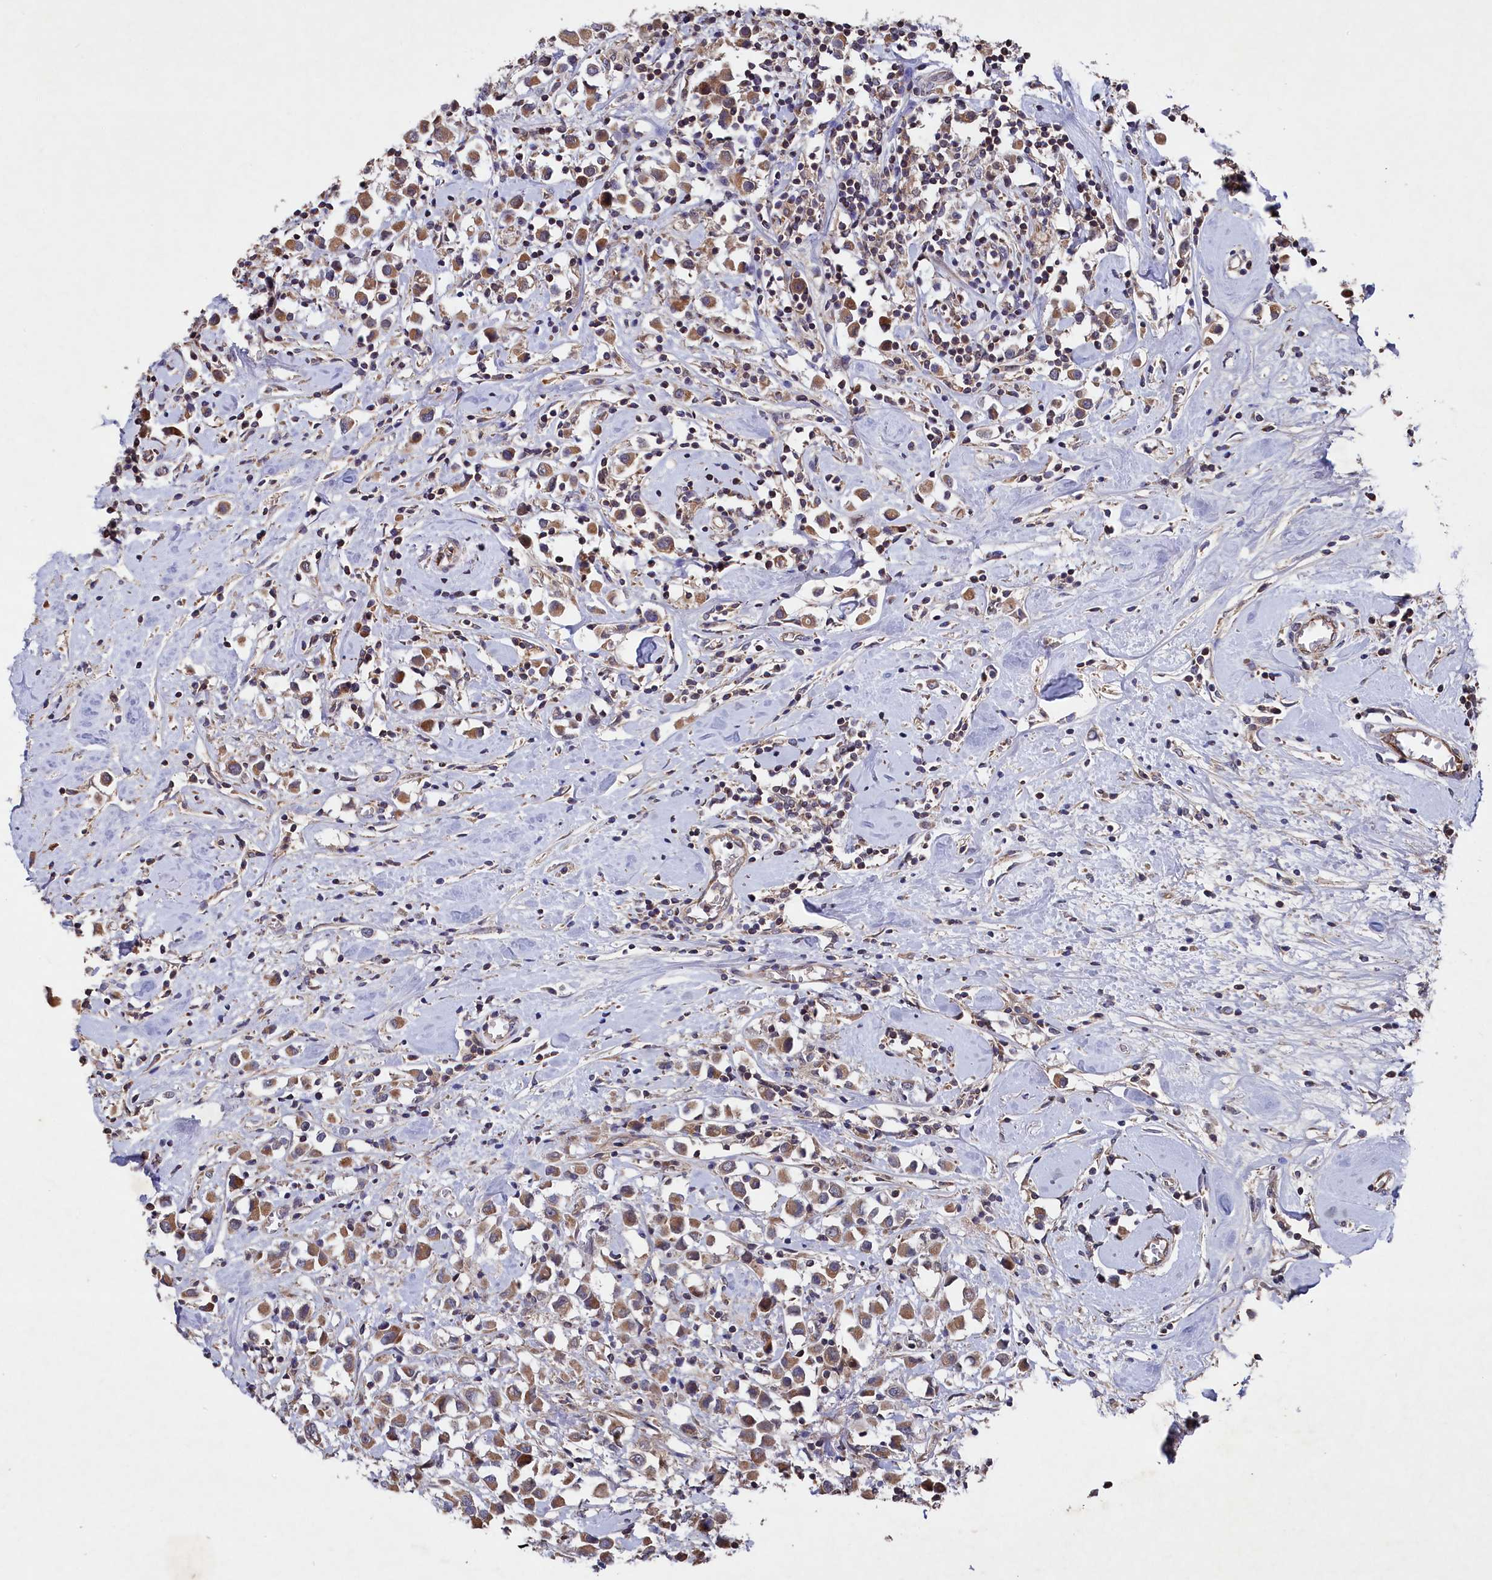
{"staining": {"intensity": "moderate", "quantity": ">75%", "location": "cytoplasmic/membranous"}, "tissue": "breast cancer", "cell_type": "Tumor cells", "image_type": "cancer", "snomed": [{"axis": "morphology", "description": "Duct carcinoma"}, {"axis": "topography", "description": "Breast"}], "caption": "The immunohistochemical stain highlights moderate cytoplasmic/membranous expression in tumor cells of breast cancer (intraductal carcinoma) tissue.", "gene": "SUPV3L1", "patient": {"sex": "female", "age": 61}}